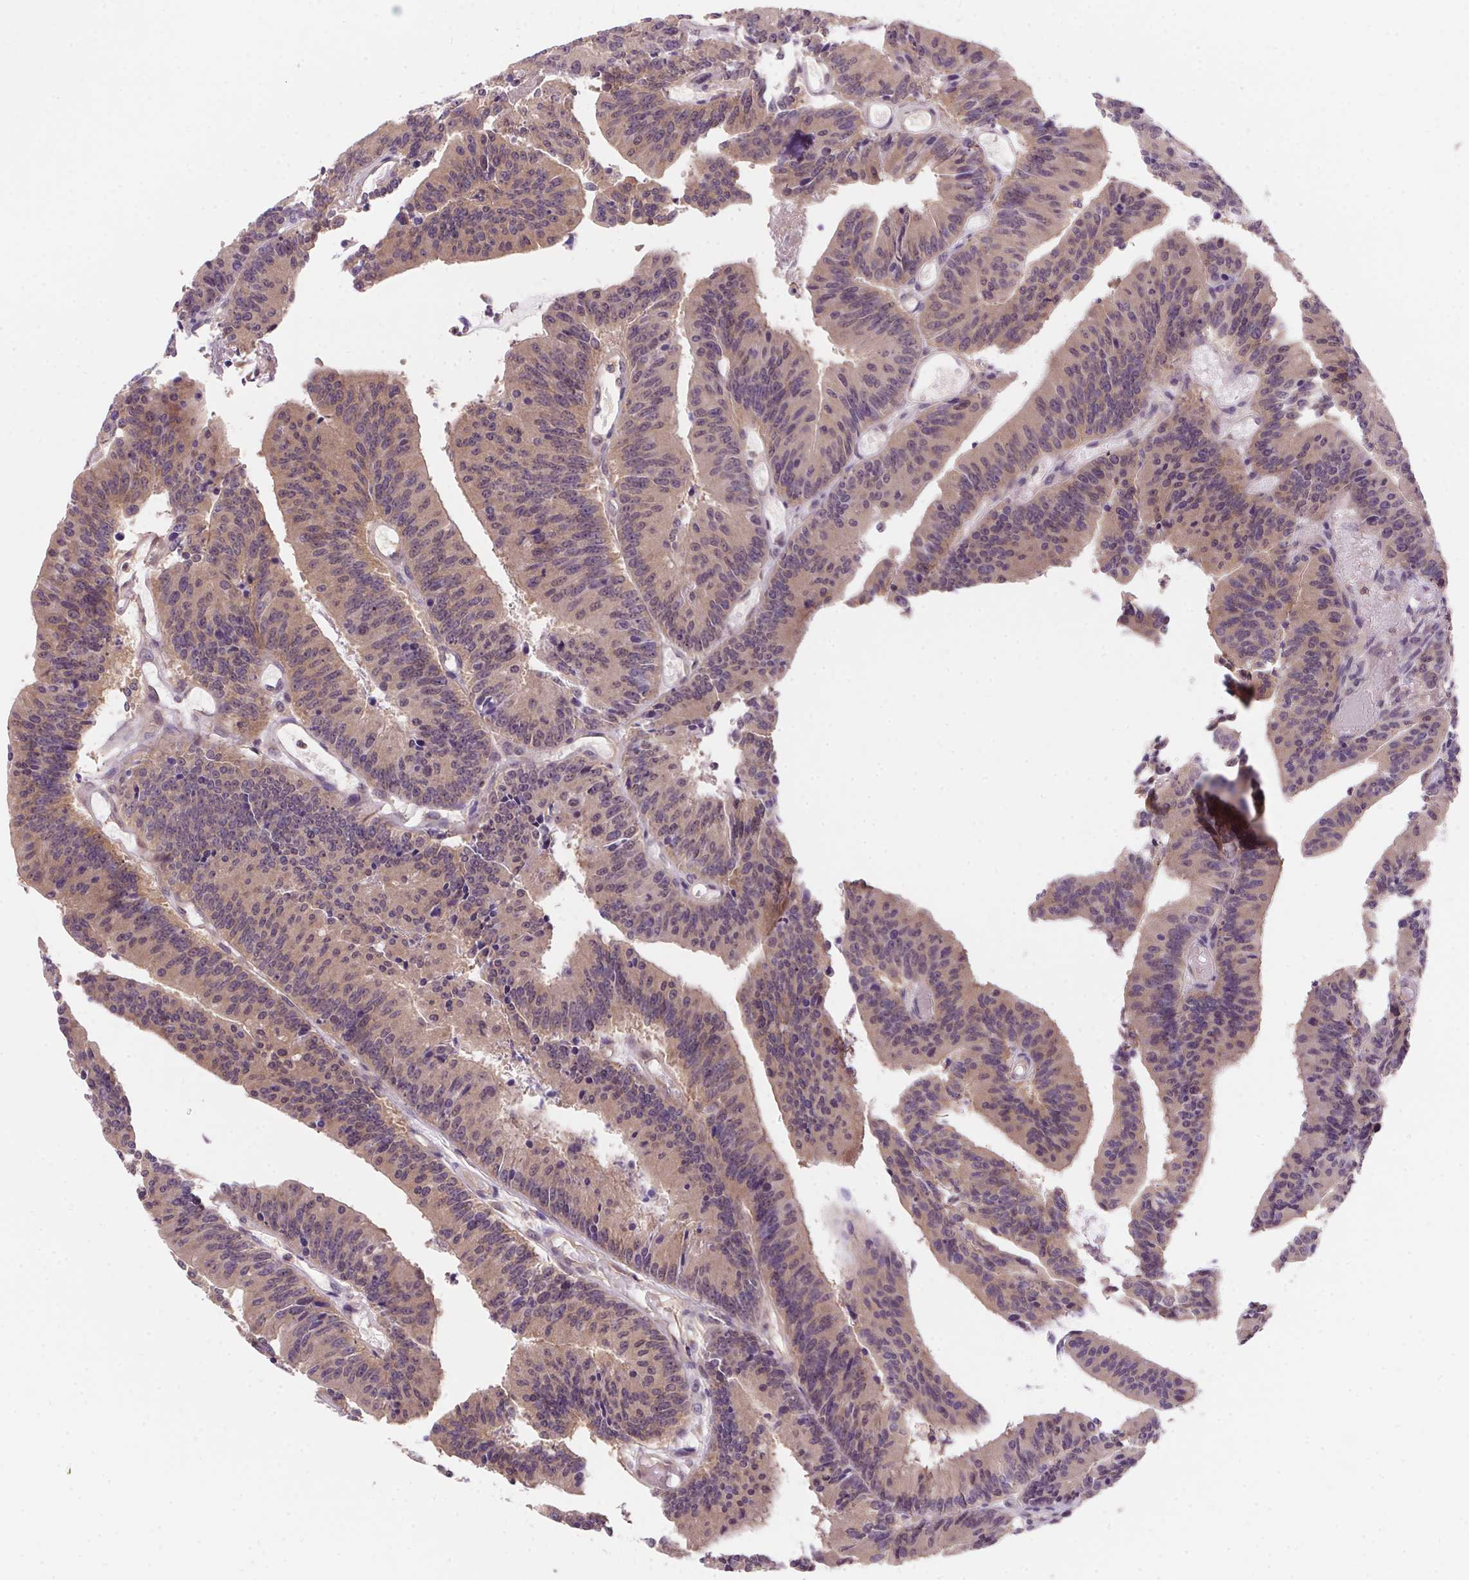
{"staining": {"intensity": "moderate", "quantity": "25%-75%", "location": "cytoplasmic/membranous"}, "tissue": "colorectal cancer", "cell_type": "Tumor cells", "image_type": "cancer", "snomed": [{"axis": "morphology", "description": "Adenocarcinoma, NOS"}, {"axis": "topography", "description": "Colon"}], "caption": "Immunohistochemistry (IHC) of human colorectal cancer displays medium levels of moderate cytoplasmic/membranous staining in approximately 25%-75% of tumor cells.", "gene": "PRKAA1", "patient": {"sex": "female", "age": 78}}